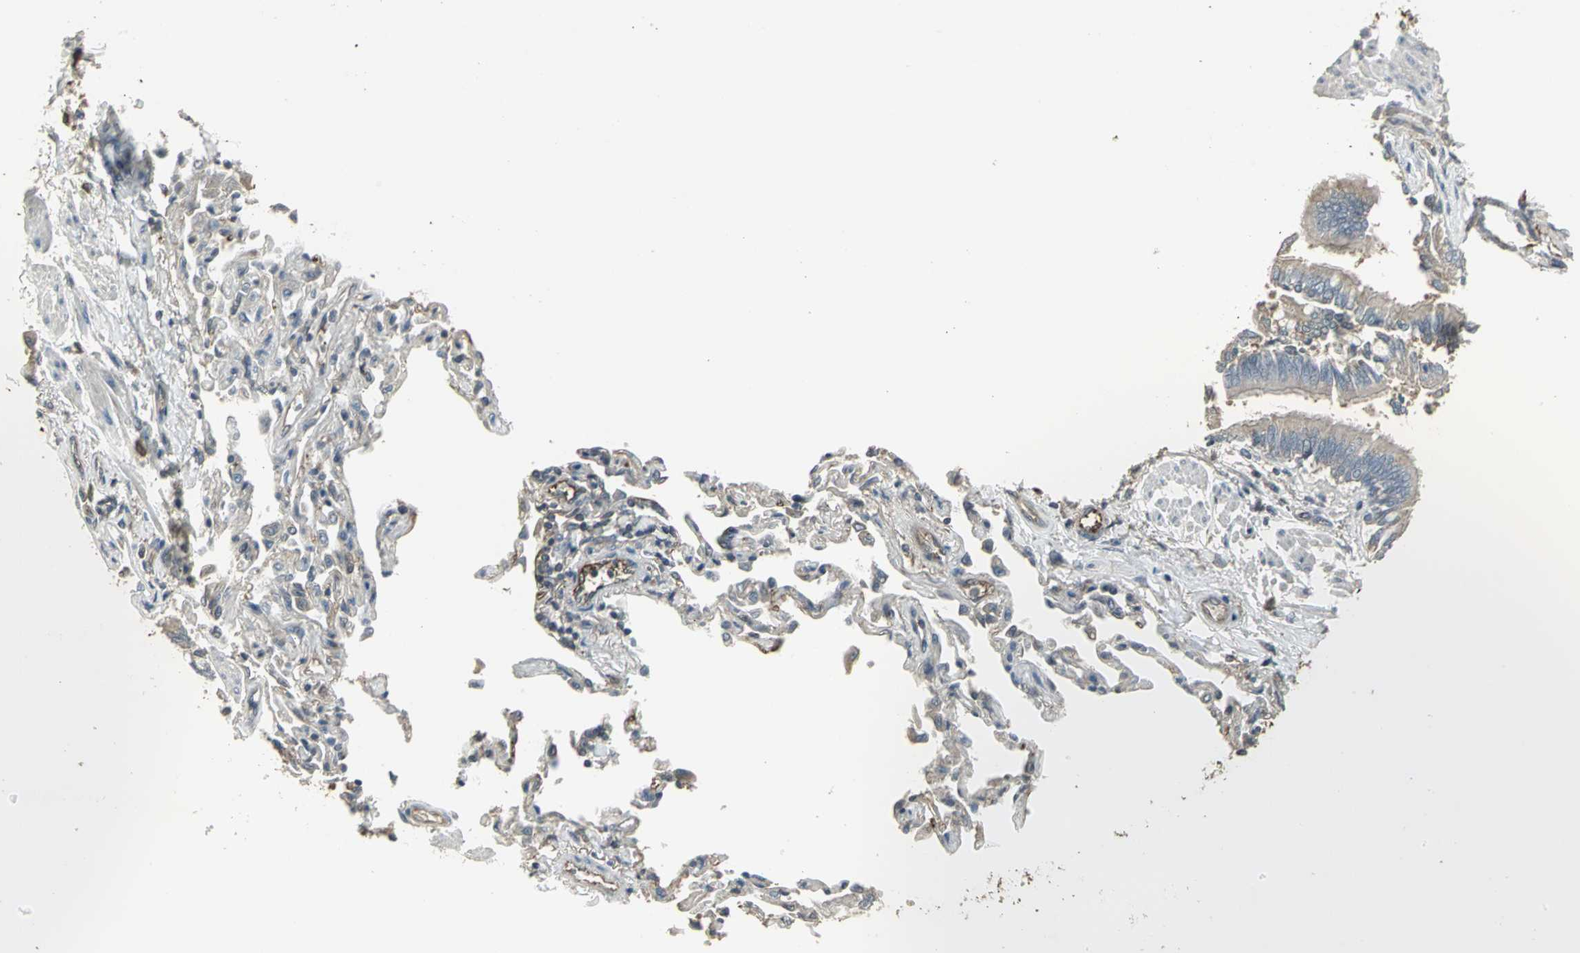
{"staining": {"intensity": "strong", "quantity": ">75%", "location": "cytoplasmic/membranous"}, "tissue": "bronchus", "cell_type": "Respiratory epithelial cells", "image_type": "normal", "snomed": [{"axis": "morphology", "description": "Normal tissue, NOS"}, {"axis": "topography", "description": "Lung"}], "caption": "This image displays immunohistochemistry (IHC) staining of benign human bronchus, with high strong cytoplasmic/membranous staining in about >75% of respiratory epithelial cells.", "gene": "PRXL2B", "patient": {"sex": "male", "age": 64}}